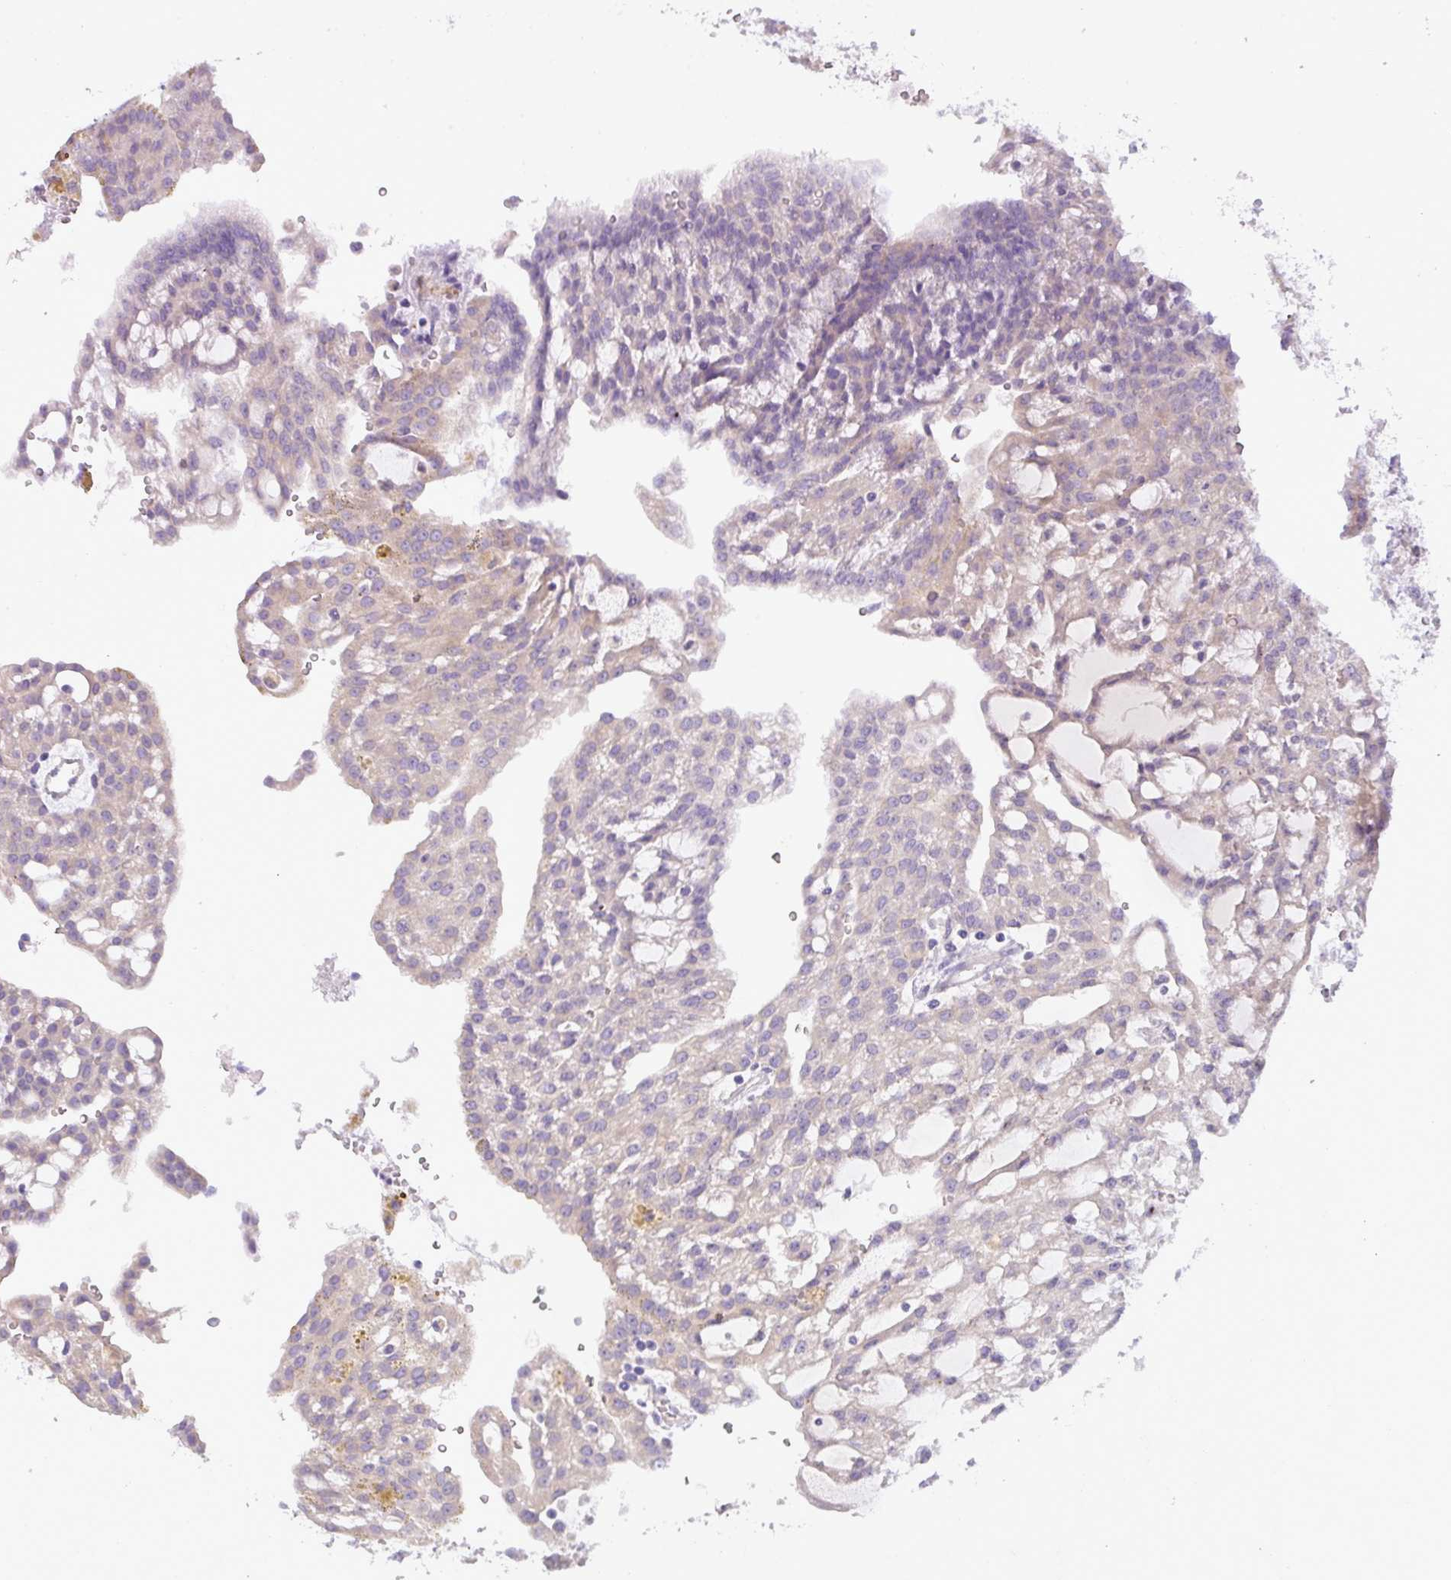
{"staining": {"intensity": "negative", "quantity": "none", "location": "none"}, "tissue": "renal cancer", "cell_type": "Tumor cells", "image_type": "cancer", "snomed": [{"axis": "morphology", "description": "Adenocarcinoma, NOS"}, {"axis": "topography", "description": "Kidney"}], "caption": "The image exhibits no staining of tumor cells in adenocarcinoma (renal).", "gene": "ENSG00000273748", "patient": {"sex": "male", "age": 63}}